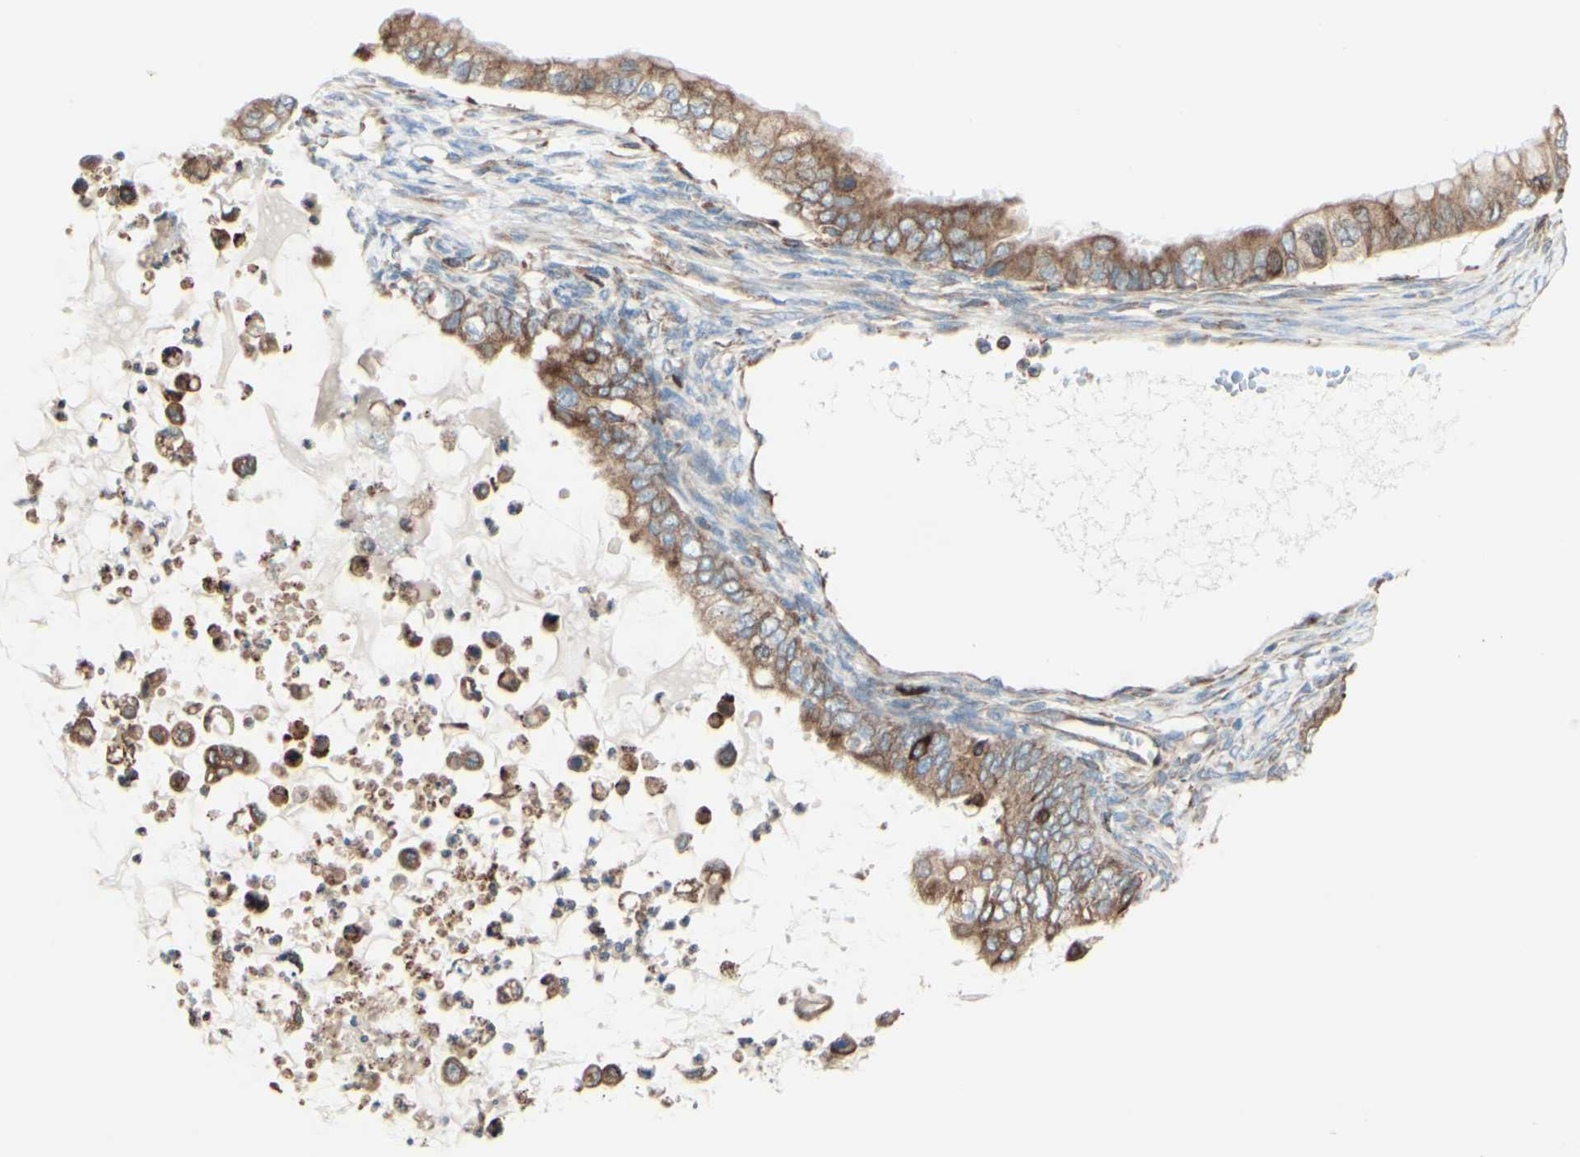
{"staining": {"intensity": "moderate", "quantity": ">75%", "location": "cytoplasmic/membranous"}, "tissue": "ovarian cancer", "cell_type": "Tumor cells", "image_type": "cancer", "snomed": [{"axis": "morphology", "description": "Cystadenocarcinoma, mucinous, NOS"}, {"axis": "topography", "description": "Ovary"}], "caption": "Human ovarian cancer stained with a protein marker displays moderate staining in tumor cells.", "gene": "DNAJB11", "patient": {"sex": "female", "age": 80}}